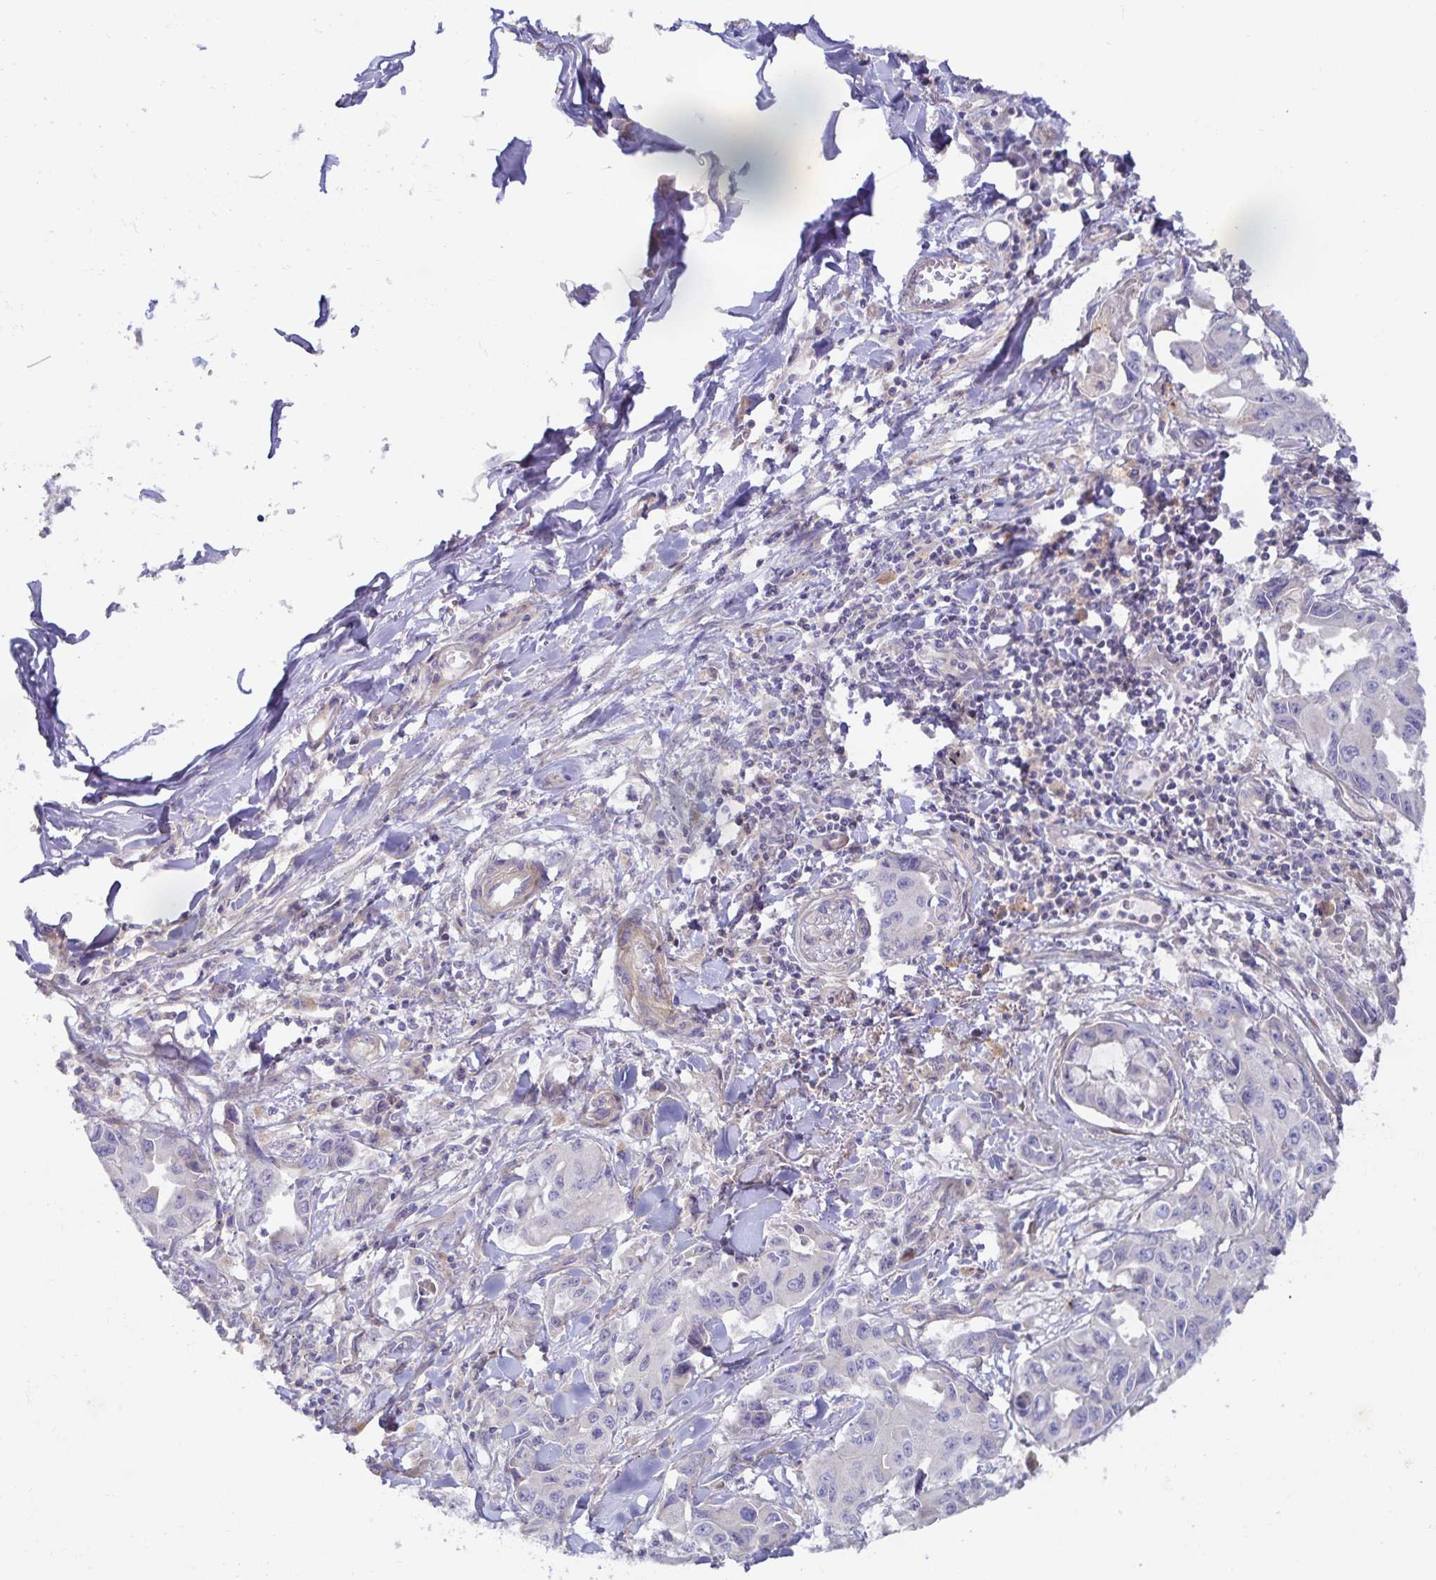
{"staining": {"intensity": "negative", "quantity": "none", "location": "none"}, "tissue": "lung cancer", "cell_type": "Tumor cells", "image_type": "cancer", "snomed": [{"axis": "morphology", "description": "Adenocarcinoma, NOS"}, {"axis": "topography", "description": "Lung"}], "caption": "Lung adenocarcinoma stained for a protein using immunohistochemistry reveals no expression tumor cells.", "gene": "METTL22", "patient": {"sex": "male", "age": 64}}